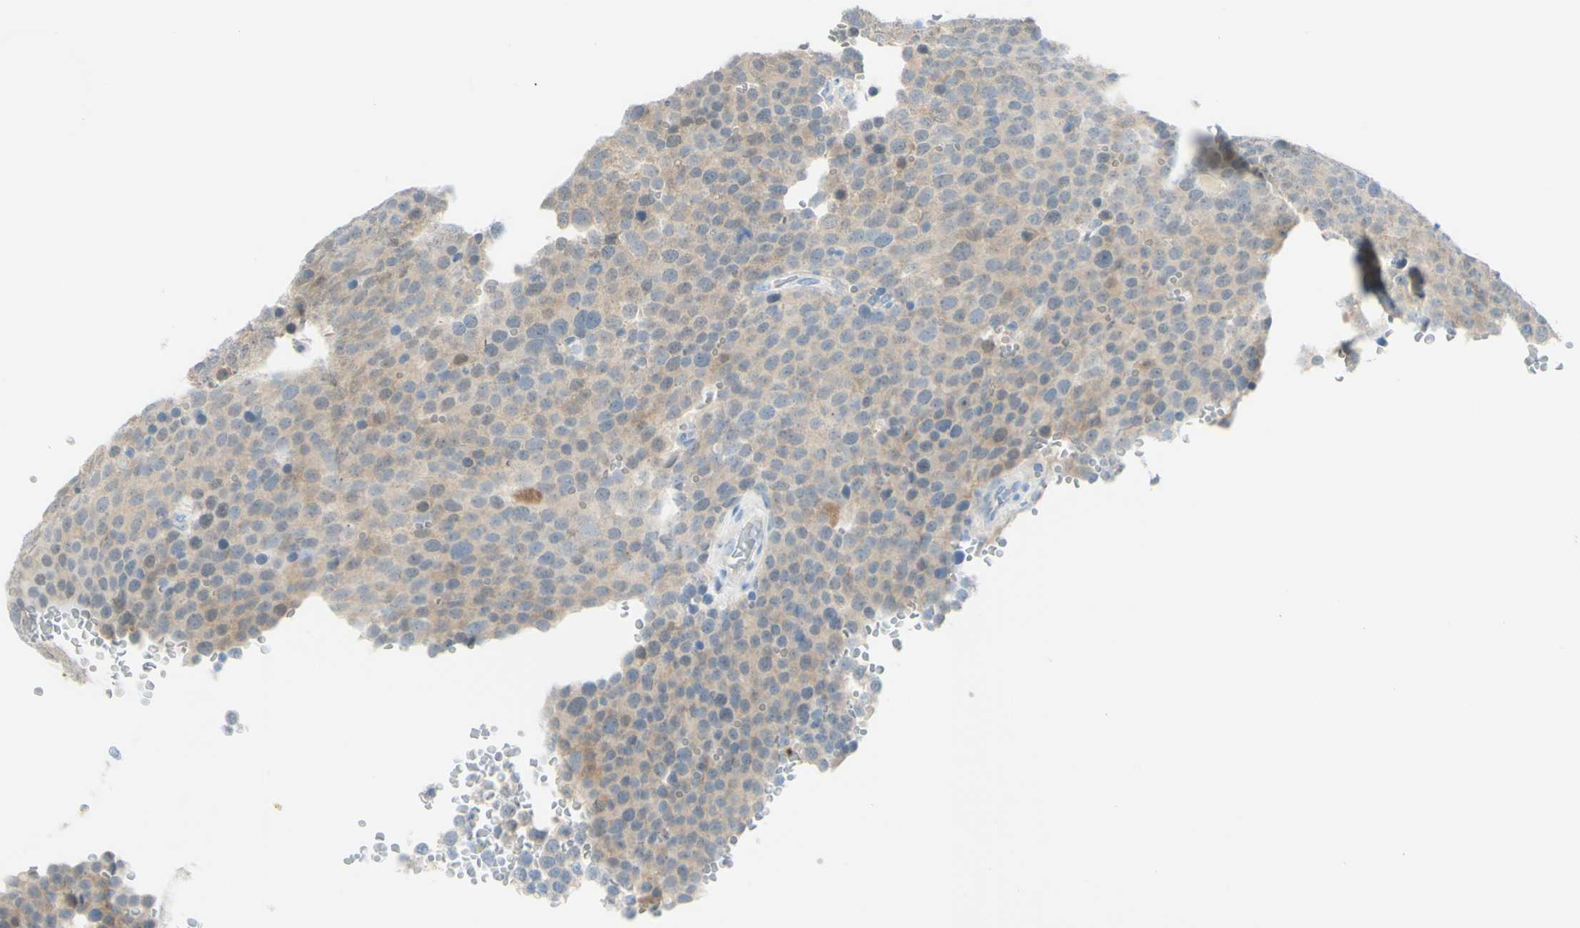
{"staining": {"intensity": "weak", "quantity": "<25%", "location": "cytoplasmic/membranous"}, "tissue": "testis cancer", "cell_type": "Tumor cells", "image_type": "cancer", "snomed": [{"axis": "morphology", "description": "Seminoma, NOS"}, {"axis": "topography", "description": "Testis"}], "caption": "IHC histopathology image of neoplastic tissue: testis cancer (seminoma) stained with DAB demonstrates no significant protein staining in tumor cells.", "gene": "TSPAN1", "patient": {"sex": "male", "age": 71}}